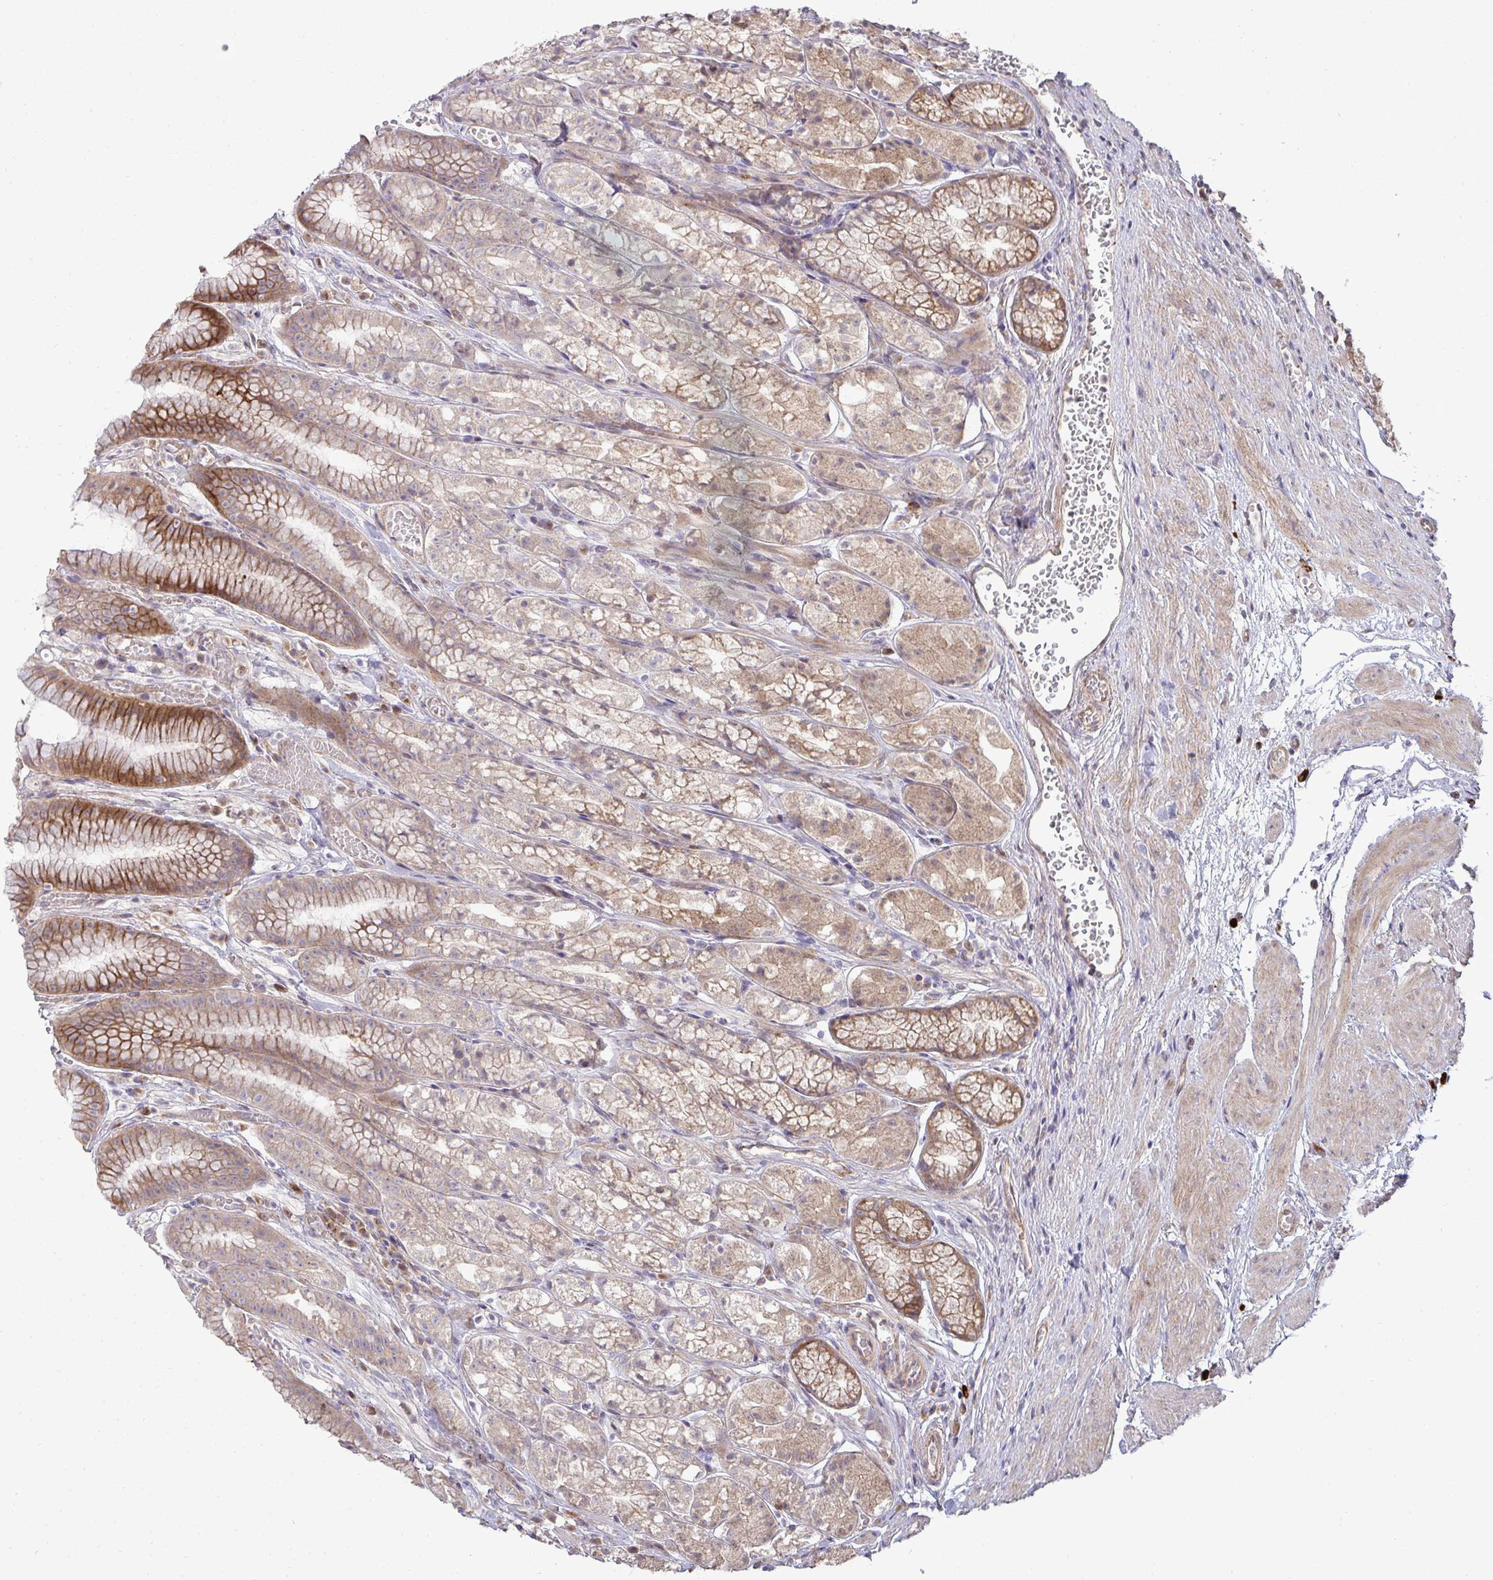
{"staining": {"intensity": "moderate", "quantity": "25%-75%", "location": "cytoplasmic/membranous"}, "tissue": "stomach", "cell_type": "Glandular cells", "image_type": "normal", "snomed": [{"axis": "morphology", "description": "Normal tissue, NOS"}, {"axis": "topography", "description": "Smooth muscle"}, {"axis": "topography", "description": "Stomach"}], "caption": "Protein staining demonstrates moderate cytoplasmic/membranous positivity in approximately 25%-75% of glandular cells in normal stomach.", "gene": "SH2D1B", "patient": {"sex": "male", "age": 70}}